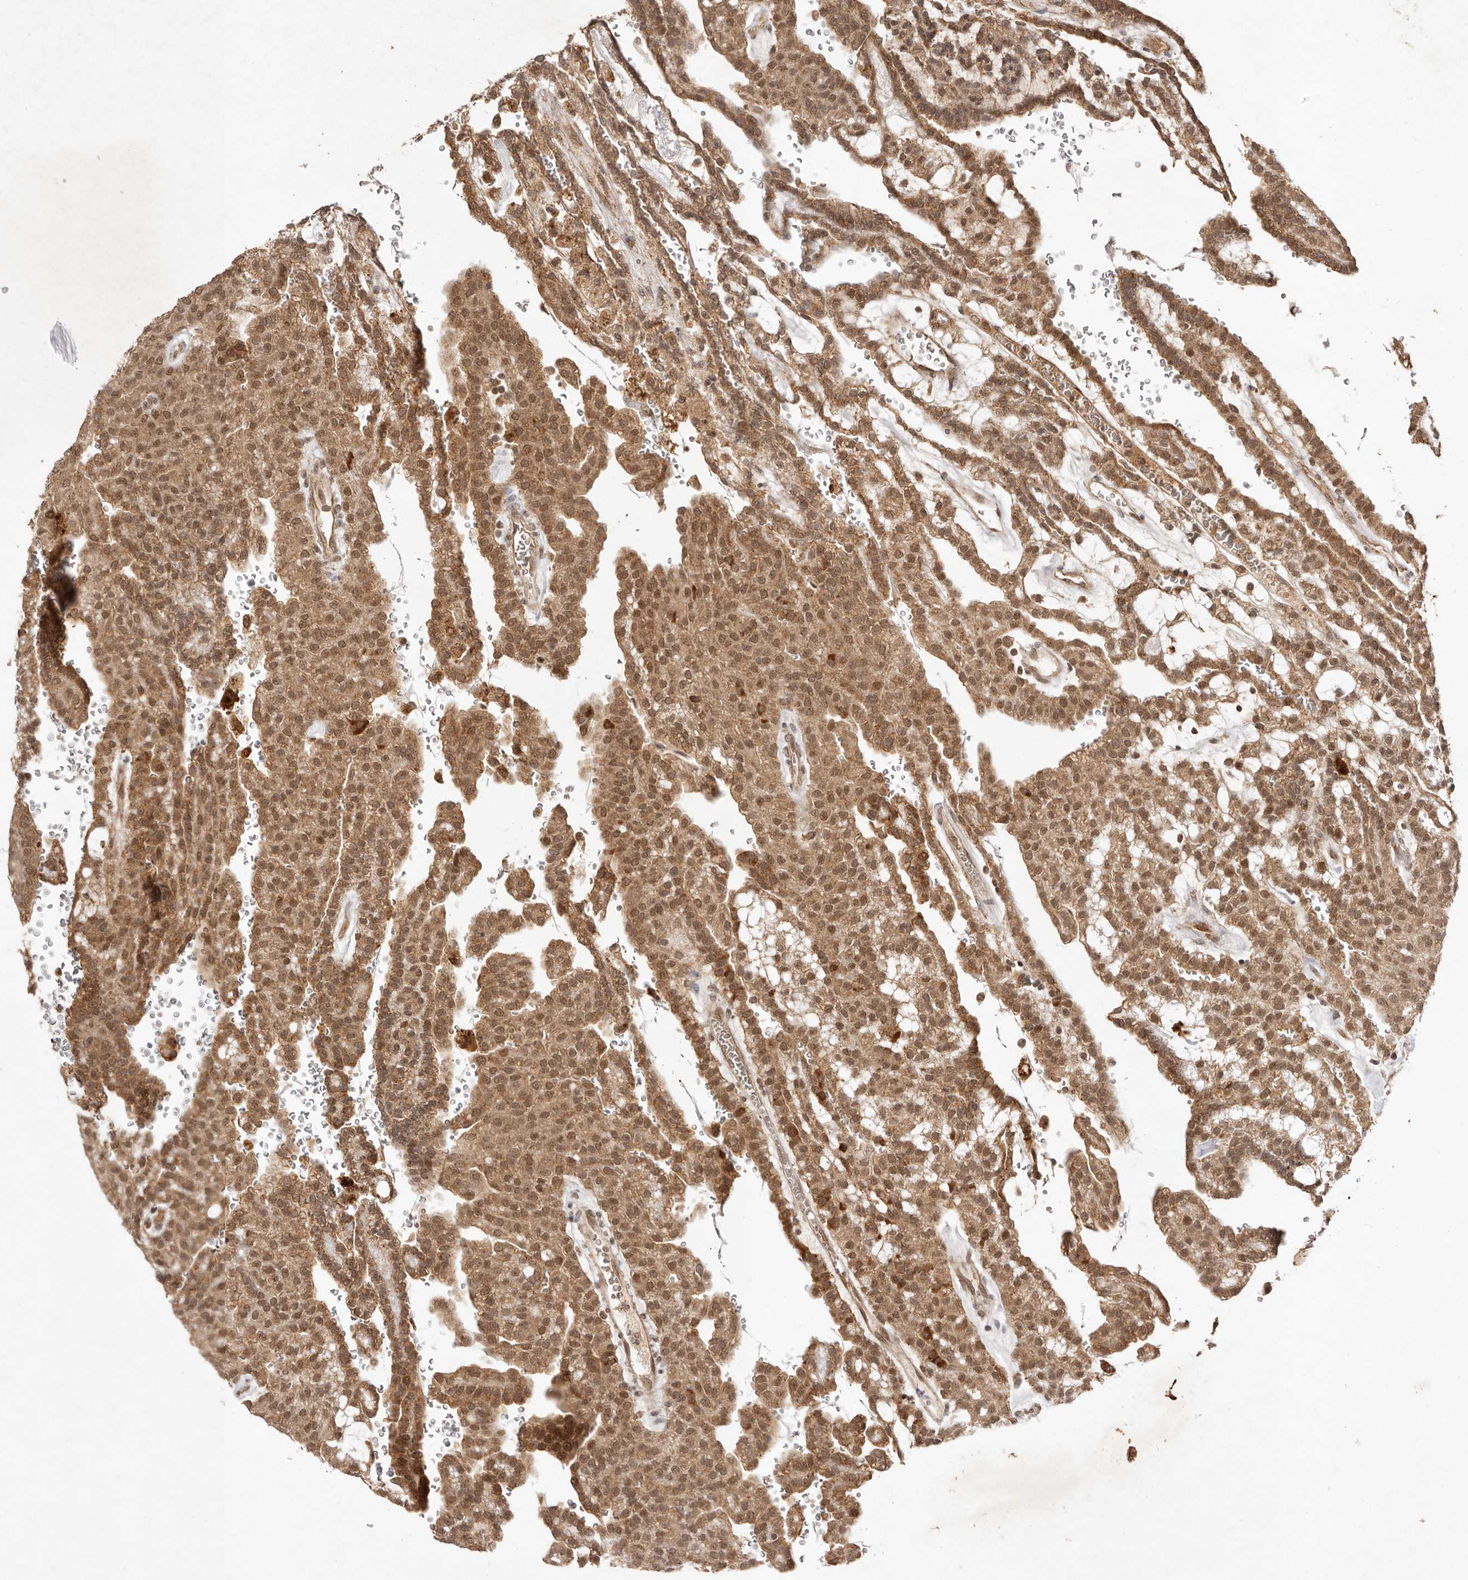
{"staining": {"intensity": "moderate", "quantity": ">75%", "location": "cytoplasmic/membranous,nuclear"}, "tissue": "renal cancer", "cell_type": "Tumor cells", "image_type": "cancer", "snomed": [{"axis": "morphology", "description": "Adenocarcinoma, NOS"}, {"axis": "topography", "description": "Kidney"}], "caption": "Immunohistochemical staining of renal cancer (adenocarcinoma) demonstrates moderate cytoplasmic/membranous and nuclear protein staining in about >75% of tumor cells.", "gene": "TARS2", "patient": {"sex": "male", "age": 63}}